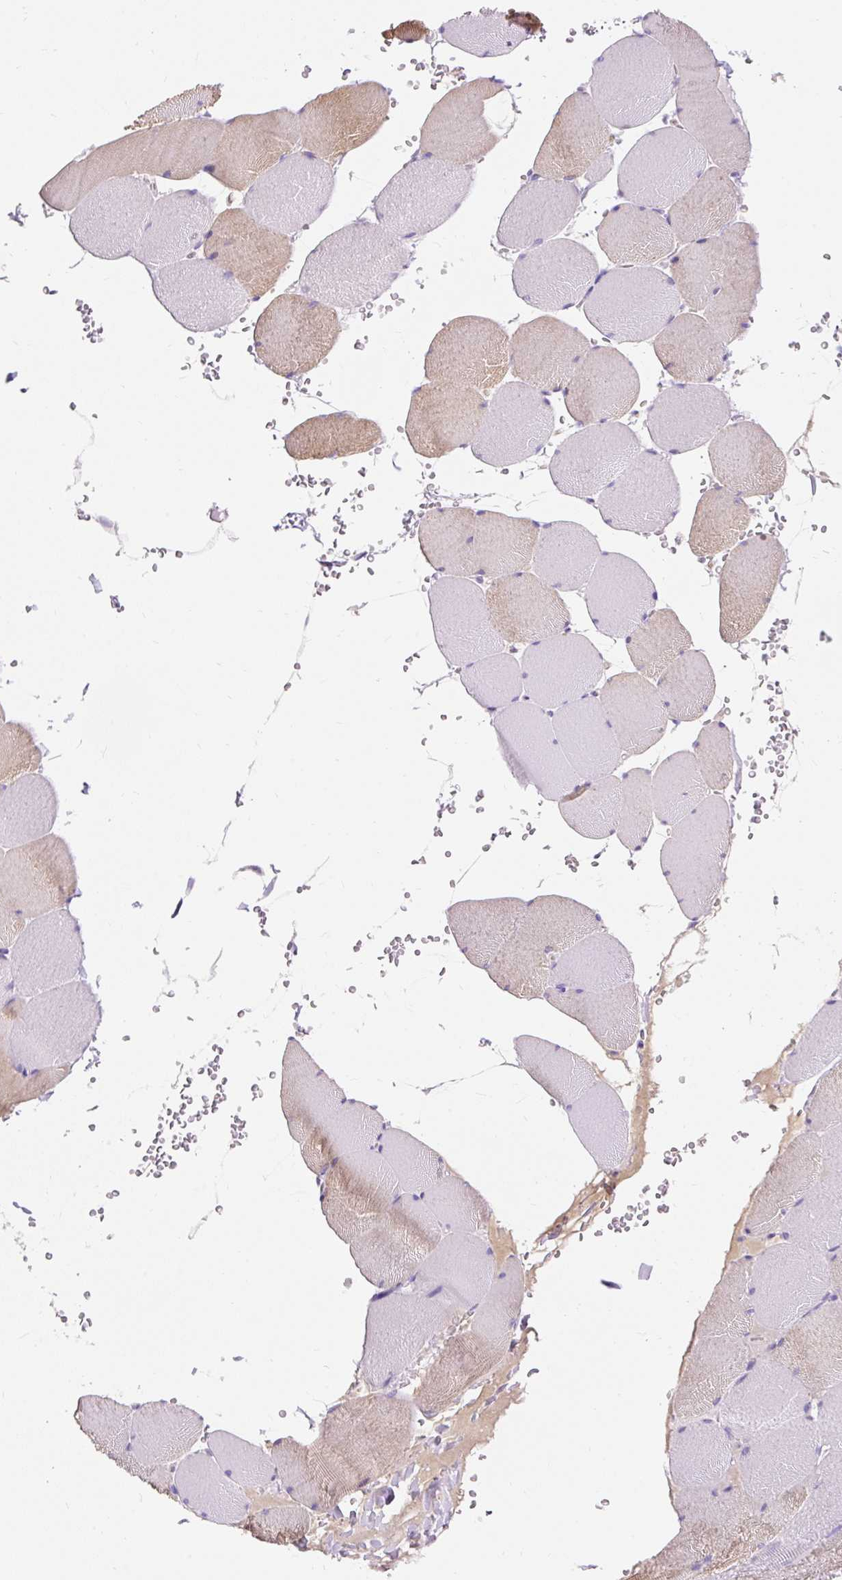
{"staining": {"intensity": "weak", "quantity": "25%-75%", "location": "cytoplasmic/membranous"}, "tissue": "skeletal muscle", "cell_type": "Myocytes", "image_type": "normal", "snomed": [{"axis": "morphology", "description": "Normal tissue, NOS"}, {"axis": "topography", "description": "Skeletal muscle"}, {"axis": "topography", "description": "Head-Neck"}], "caption": "Protein expression analysis of unremarkable skeletal muscle demonstrates weak cytoplasmic/membranous positivity in about 25%-75% of myocytes. The staining was performed using DAB (3,3'-diaminobenzidine), with brown indicating positive protein expression. Nuclei are stained blue with hematoxylin.", "gene": "TMEM150C", "patient": {"sex": "male", "age": 66}}